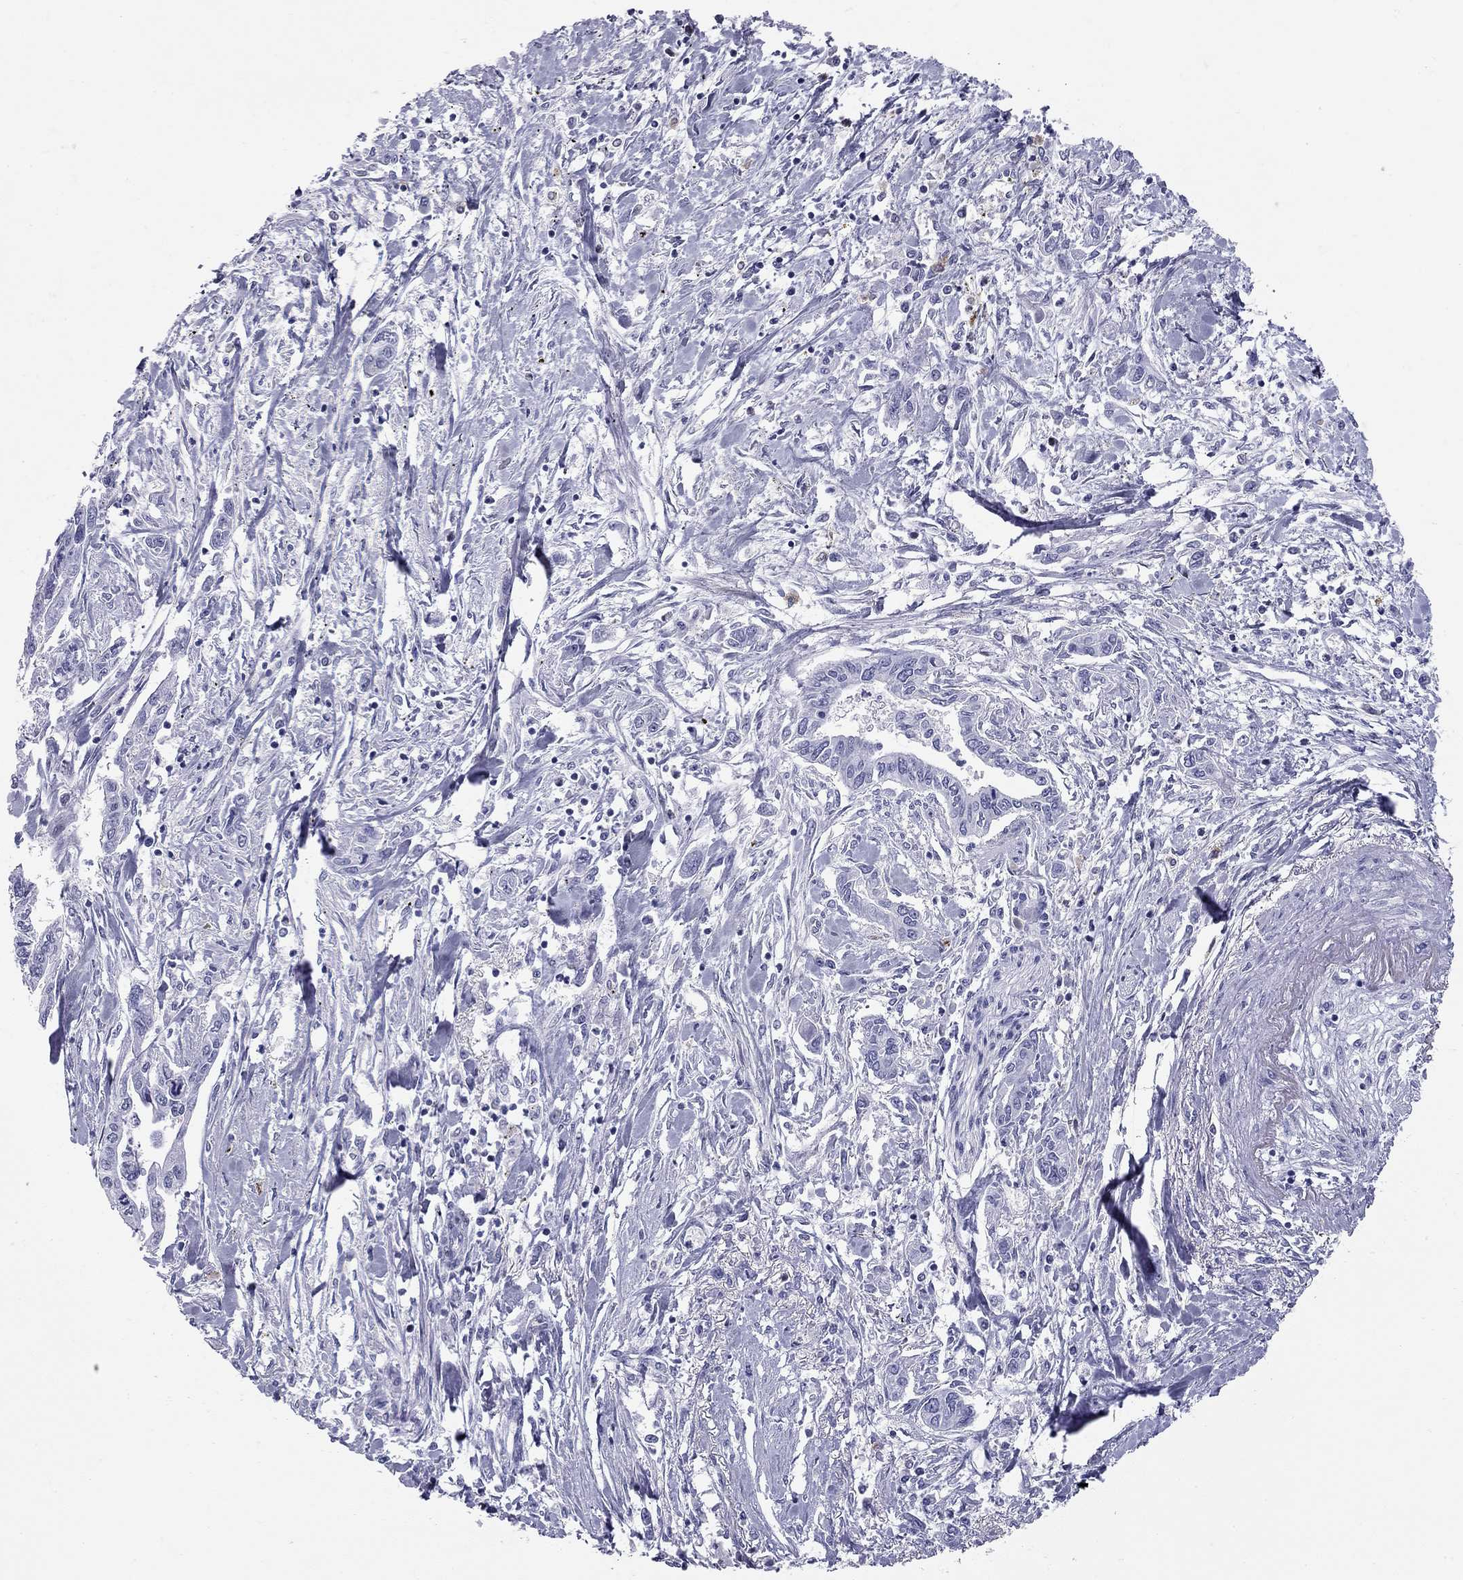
{"staining": {"intensity": "negative", "quantity": "none", "location": "none"}, "tissue": "pancreatic cancer", "cell_type": "Tumor cells", "image_type": "cancer", "snomed": [{"axis": "morphology", "description": "Adenocarcinoma, NOS"}, {"axis": "topography", "description": "Pancreas"}], "caption": "Immunohistochemistry of pancreatic cancer (adenocarcinoma) exhibits no staining in tumor cells.", "gene": "C8orf88", "patient": {"sex": "male", "age": 60}}